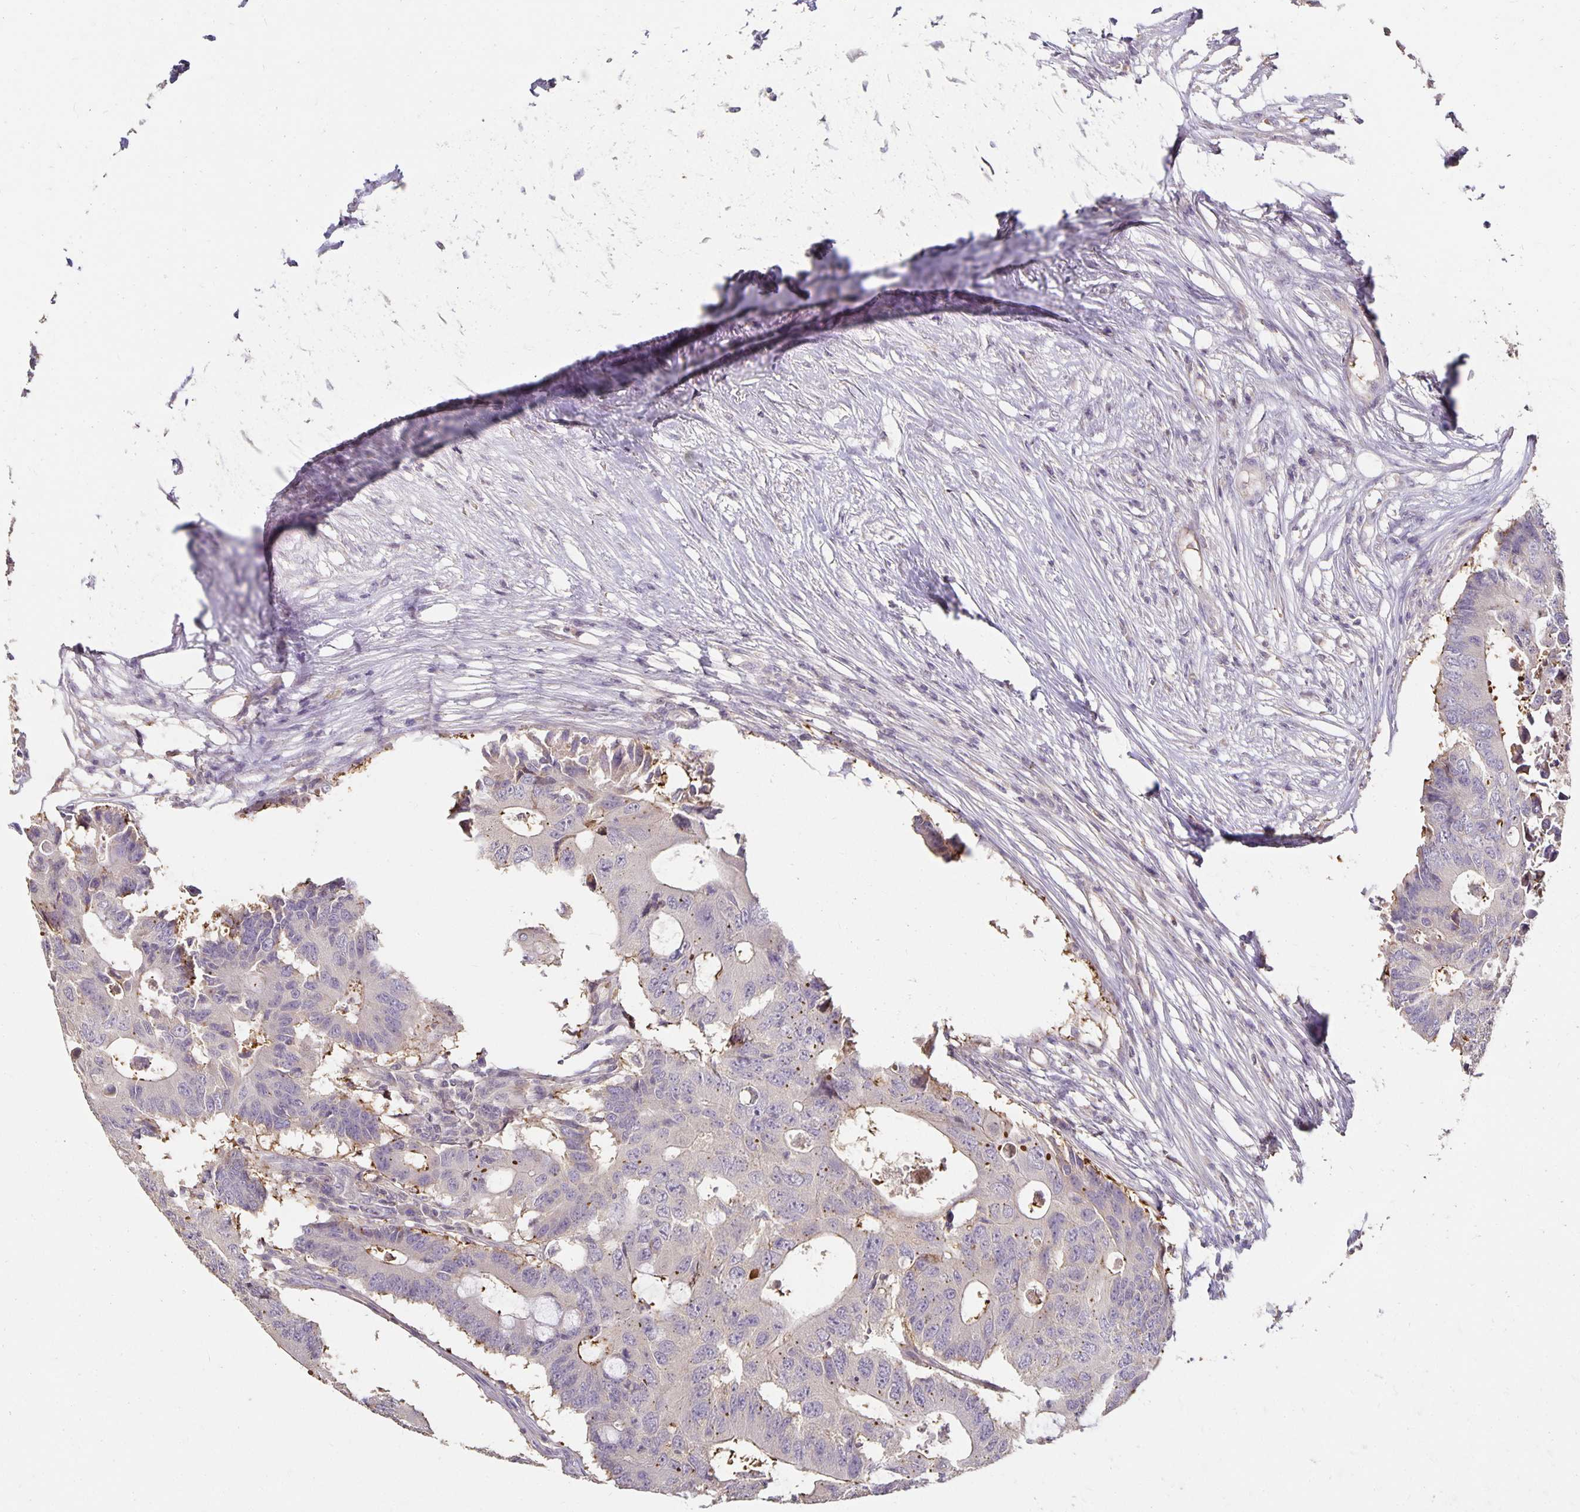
{"staining": {"intensity": "negative", "quantity": "none", "location": "none"}, "tissue": "colorectal cancer", "cell_type": "Tumor cells", "image_type": "cancer", "snomed": [{"axis": "morphology", "description": "Adenocarcinoma, NOS"}, {"axis": "topography", "description": "Colon"}], "caption": "This photomicrograph is of colorectal cancer (adenocarcinoma) stained with immunohistochemistry to label a protein in brown with the nuclei are counter-stained blue. There is no positivity in tumor cells.", "gene": "CST6", "patient": {"sex": "male", "age": 71}}